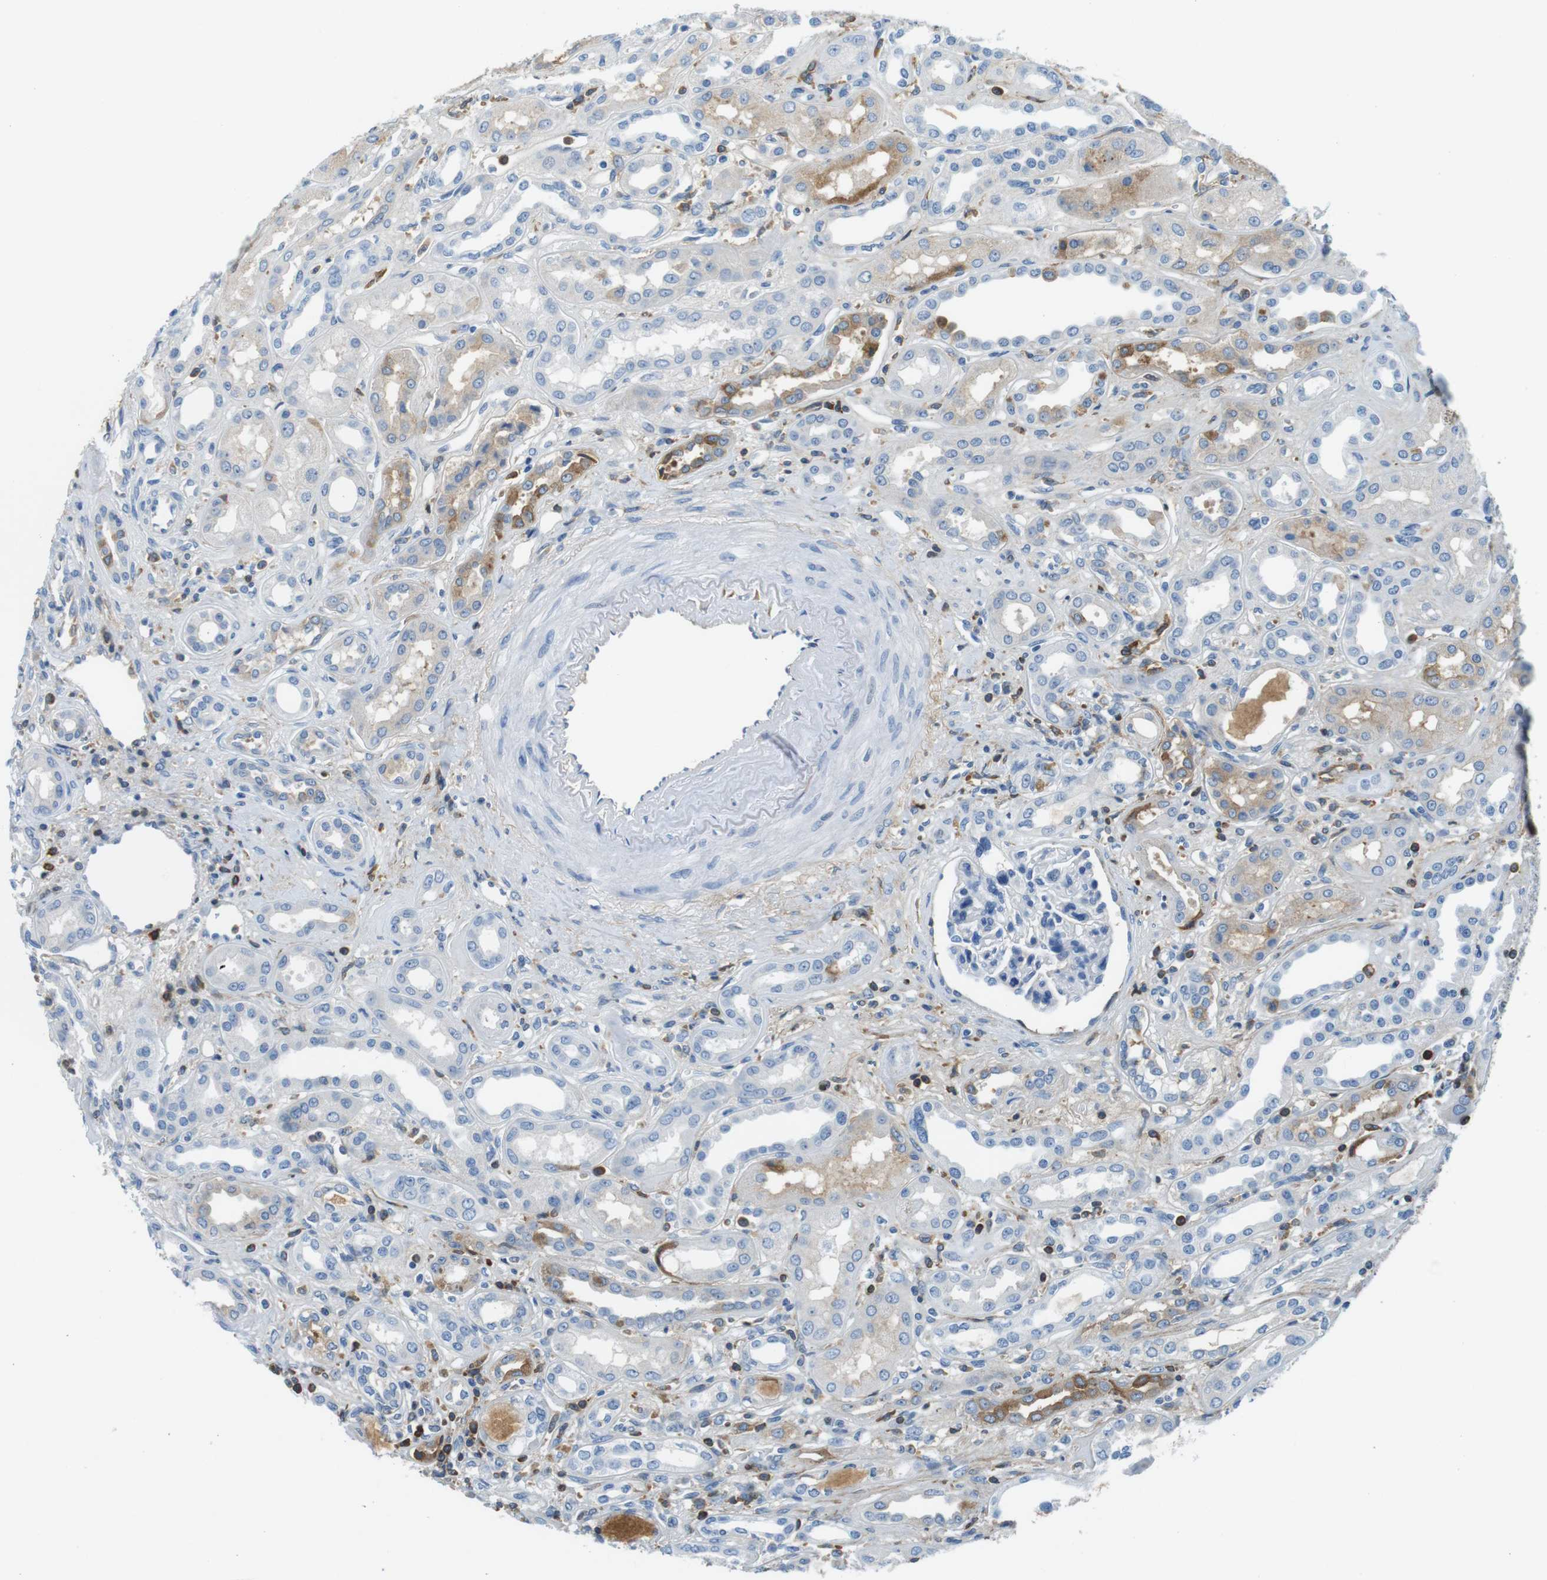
{"staining": {"intensity": "negative", "quantity": "none", "location": "none"}, "tissue": "kidney", "cell_type": "Cells in glomeruli", "image_type": "normal", "snomed": [{"axis": "morphology", "description": "Normal tissue, NOS"}, {"axis": "topography", "description": "Kidney"}], "caption": "Immunohistochemistry (IHC) photomicrograph of unremarkable human kidney stained for a protein (brown), which demonstrates no positivity in cells in glomeruli. Nuclei are stained in blue.", "gene": "IGHD", "patient": {"sex": "male", "age": 59}}